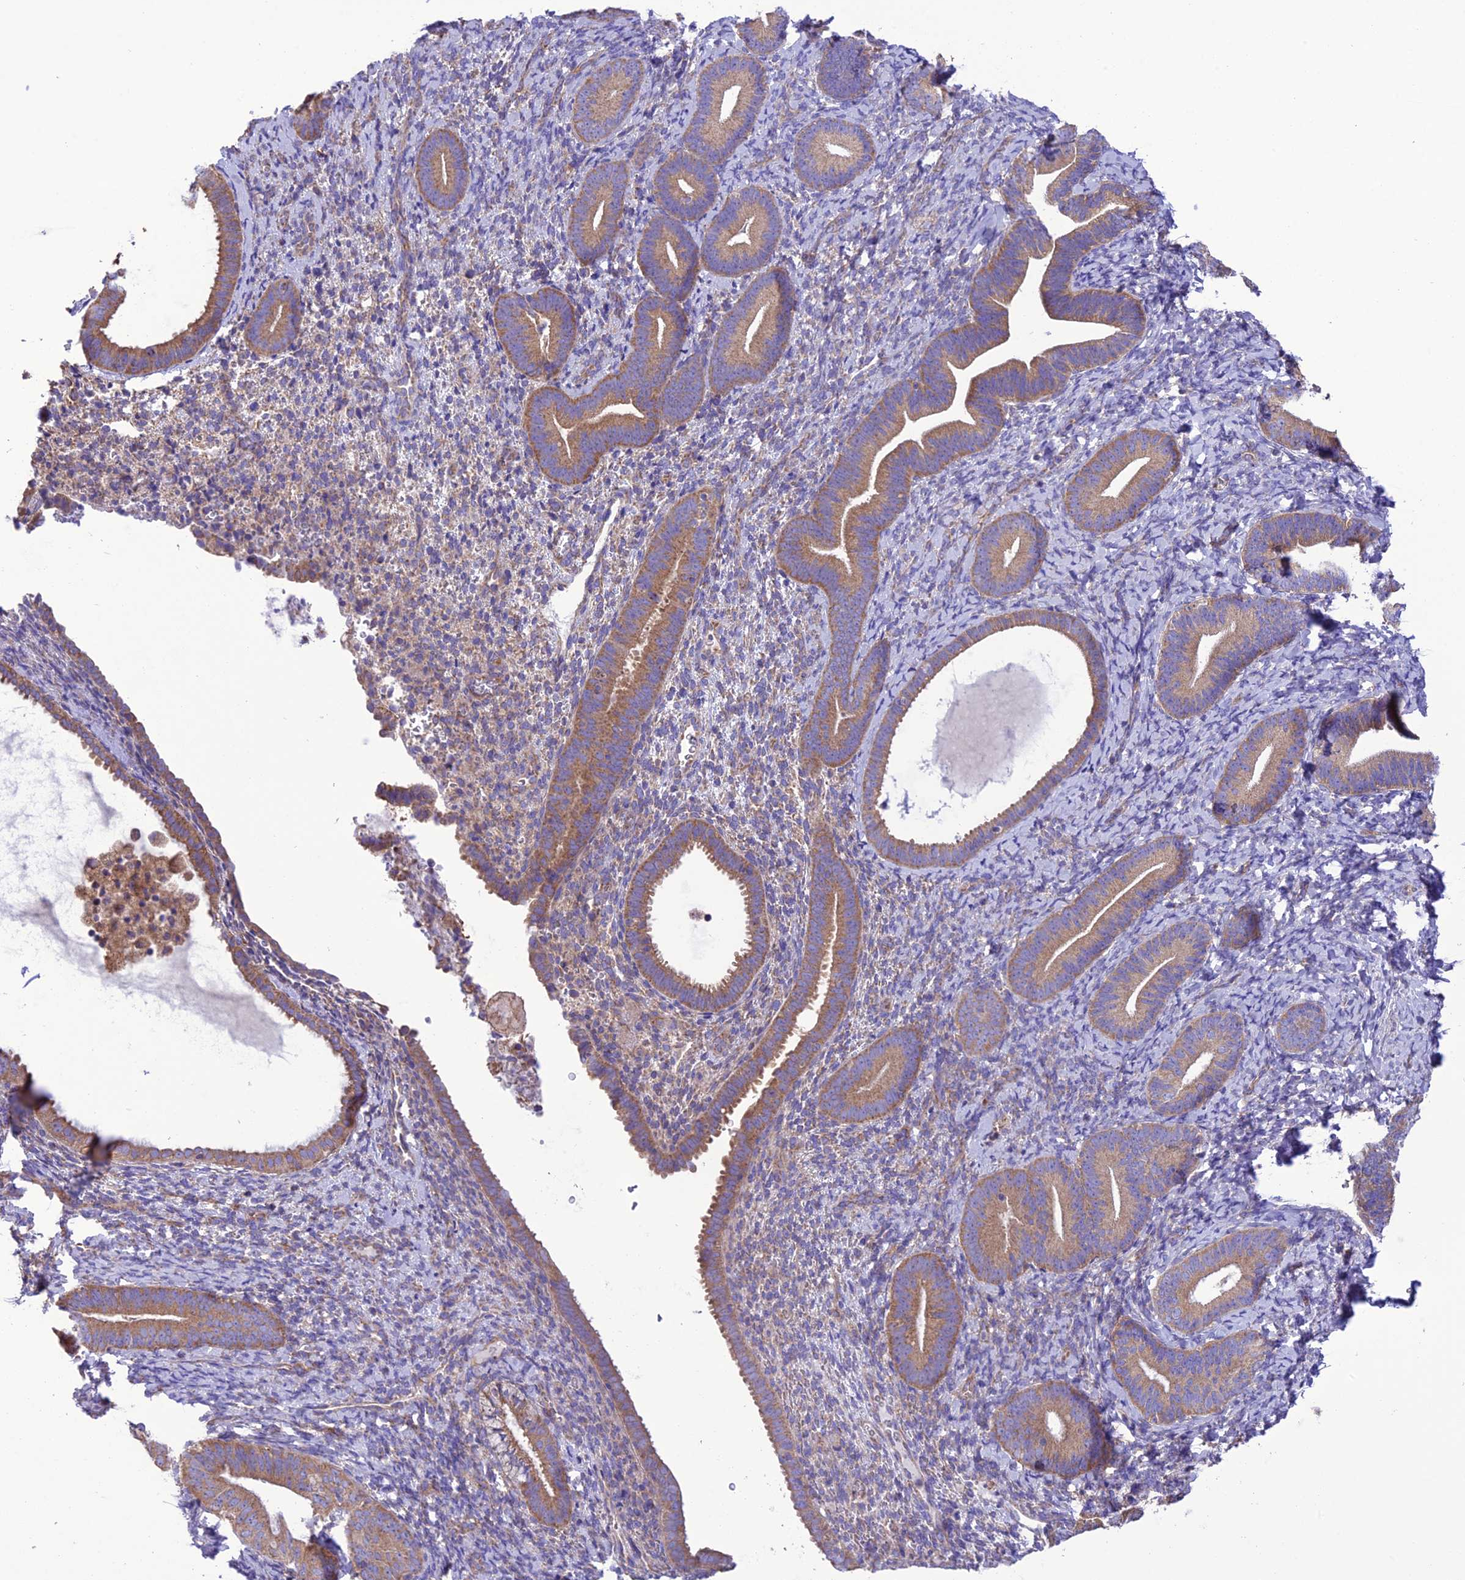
{"staining": {"intensity": "weak", "quantity": "<25%", "location": "cytoplasmic/membranous"}, "tissue": "endometrium", "cell_type": "Cells in endometrial stroma", "image_type": "normal", "snomed": [{"axis": "morphology", "description": "Normal tissue, NOS"}, {"axis": "topography", "description": "Endometrium"}], "caption": "Immunohistochemical staining of benign human endometrium demonstrates no significant positivity in cells in endometrial stroma.", "gene": "MAP3K12", "patient": {"sex": "female", "age": 65}}